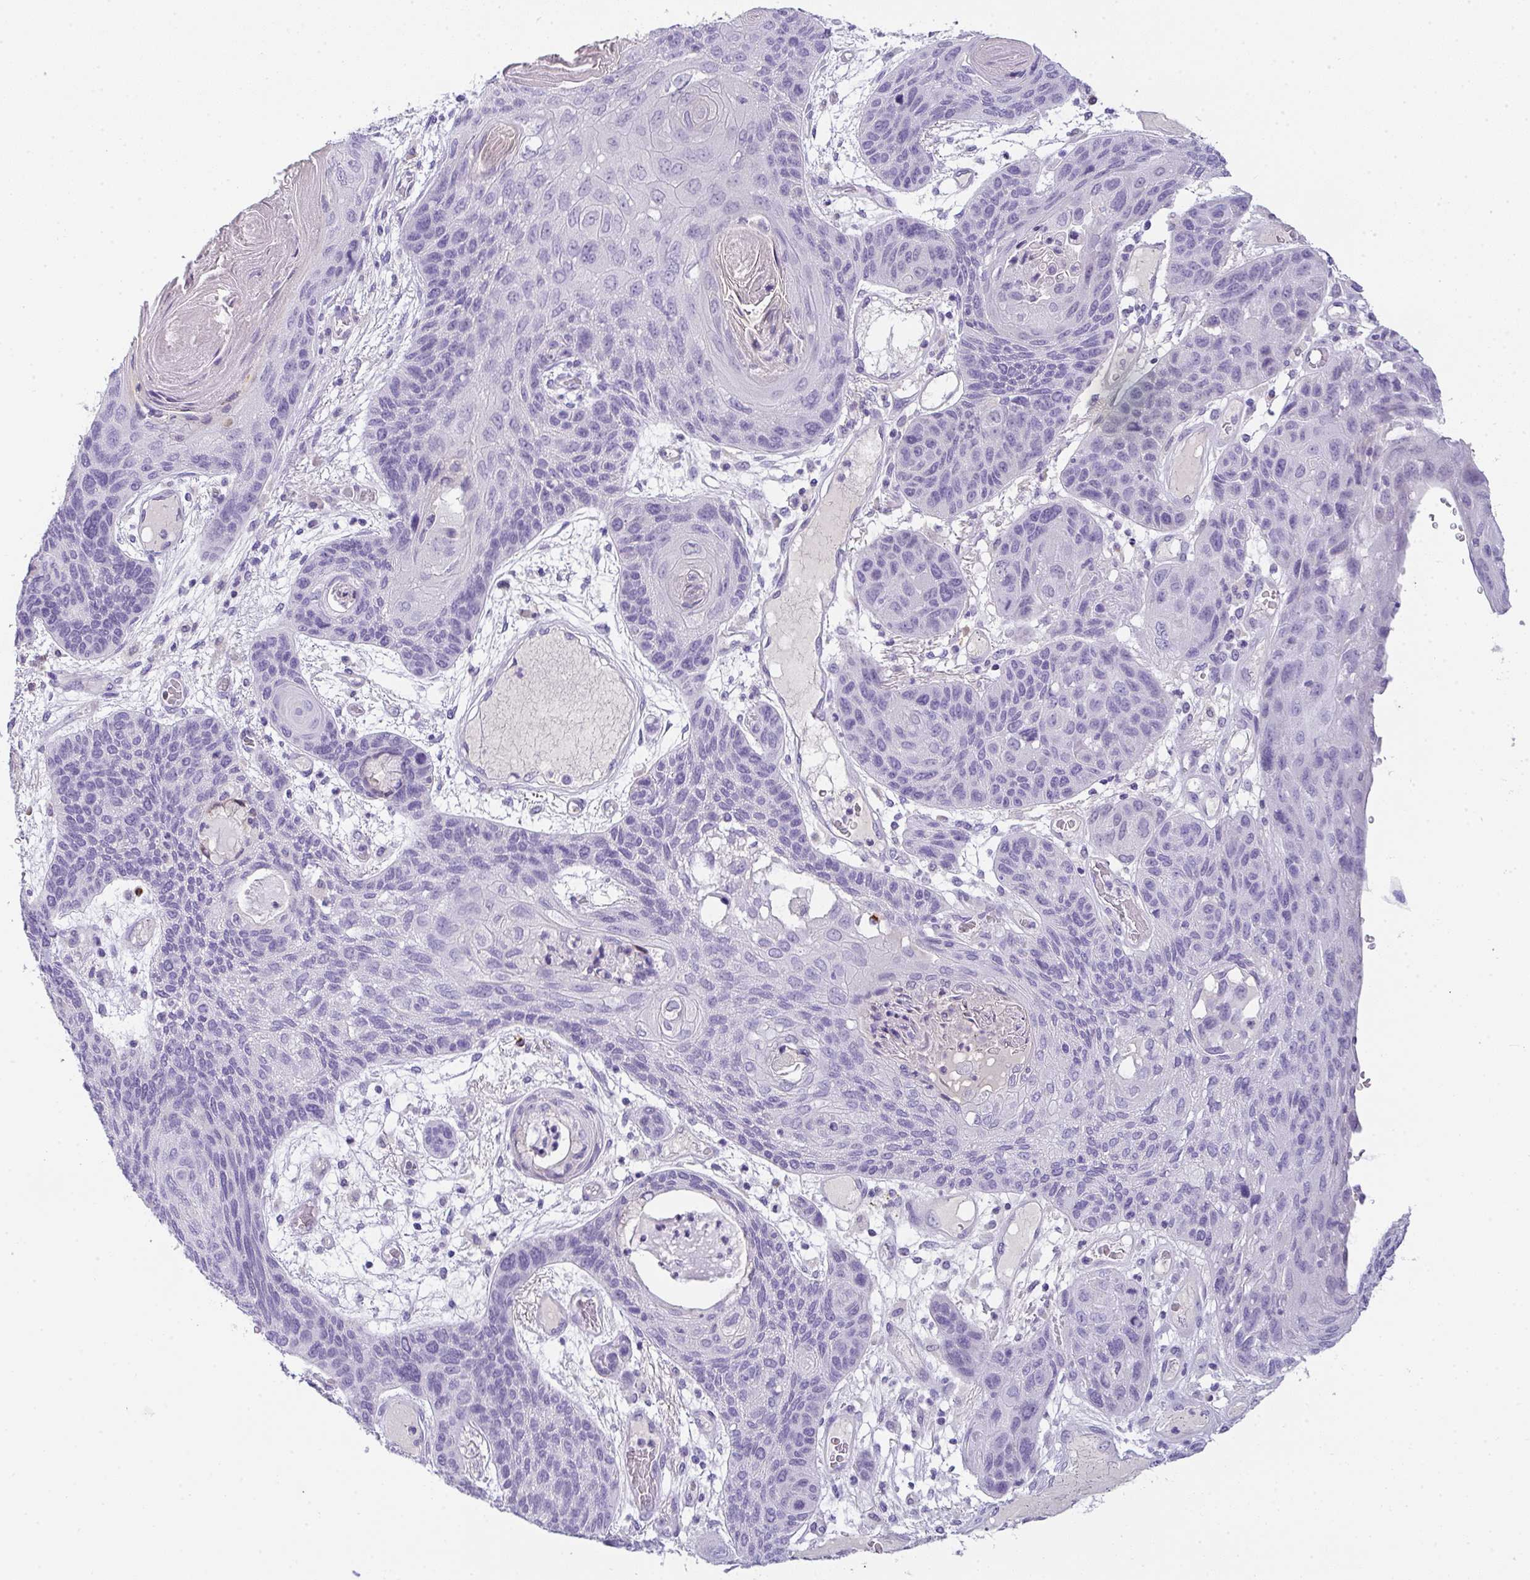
{"staining": {"intensity": "negative", "quantity": "none", "location": "none"}, "tissue": "lung cancer", "cell_type": "Tumor cells", "image_type": "cancer", "snomed": [{"axis": "morphology", "description": "Squamous cell carcinoma, NOS"}, {"axis": "morphology", "description": "Squamous cell carcinoma, metastatic, NOS"}, {"axis": "topography", "description": "Lymph node"}, {"axis": "topography", "description": "Lung"}], "caption": "Lung cancer was stained to show a protein in brown. There is no significant expression in tumor cells.", "gene": "COX7B", "patient": {"sex": "male", "age": 41}}